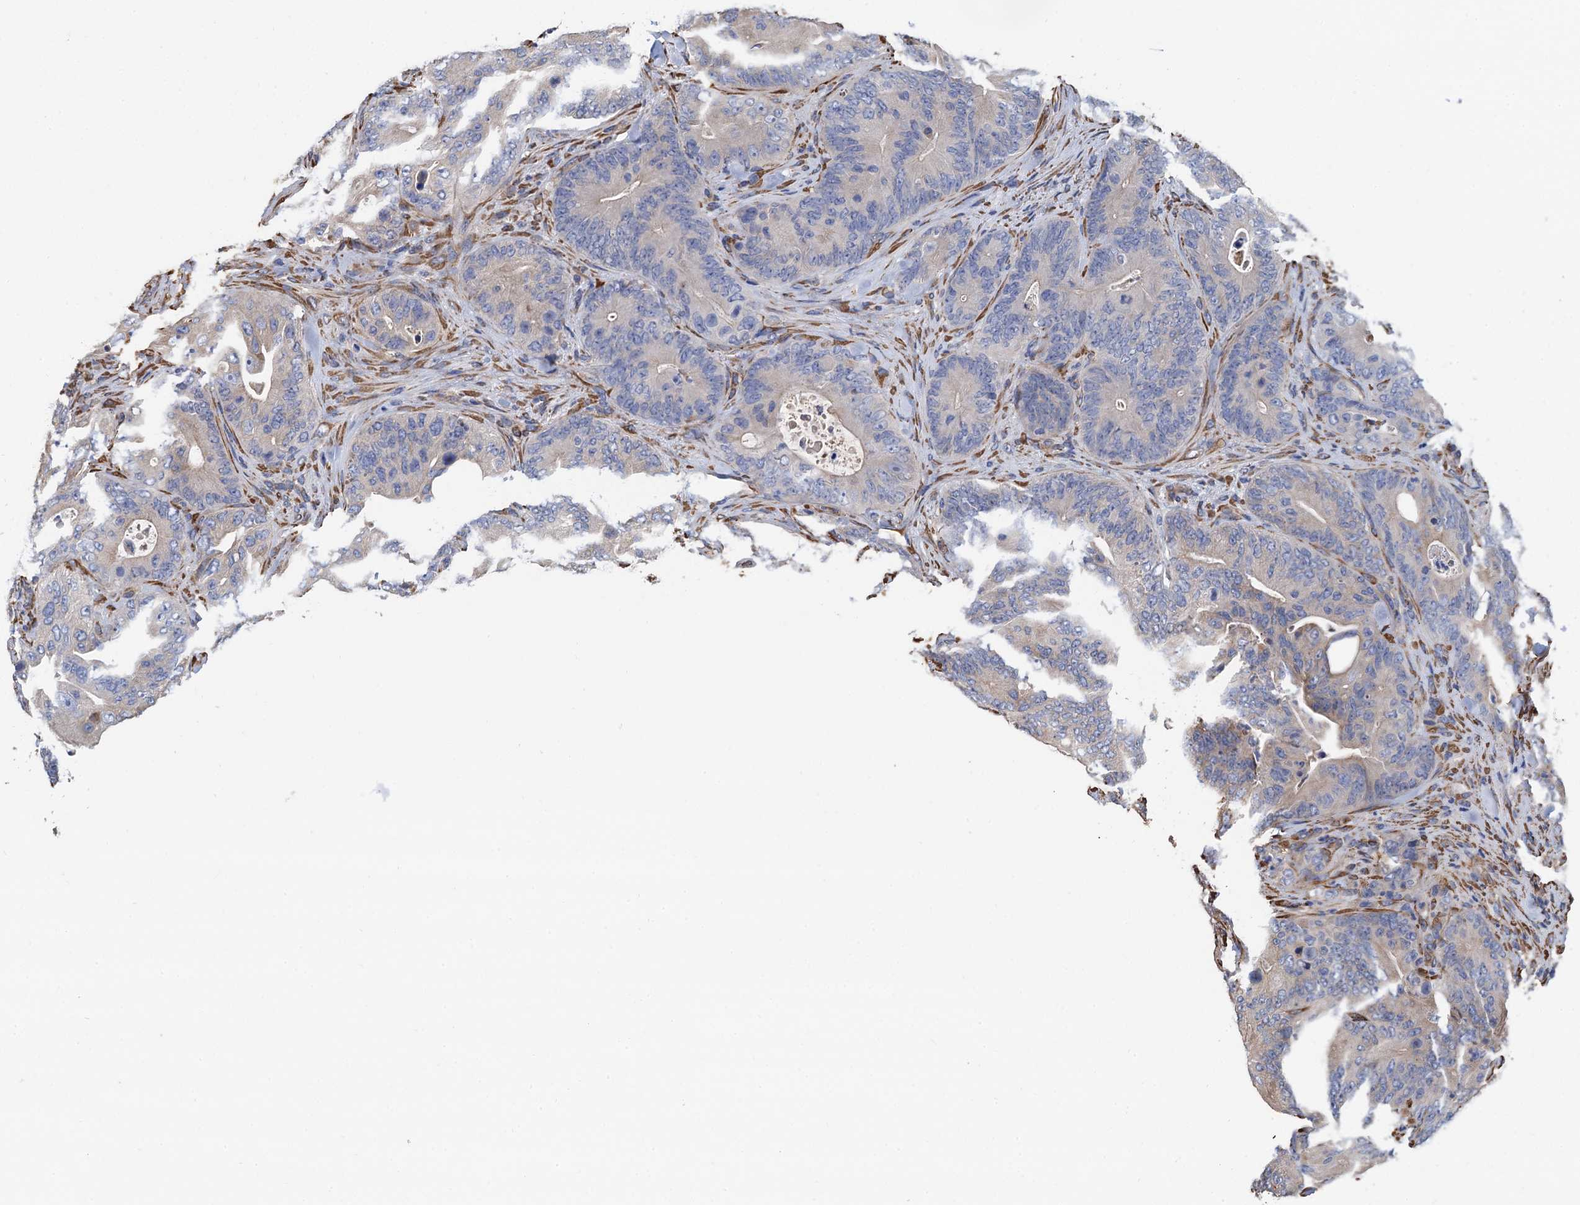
{"staining": {"intensity": "moderate", "quantity": "25%-75%", "location": "cytoplasmic/membranous"}, "tissue": "colorectal cancer", "cell_type": "Tumor cells", "image_type": "cancer", "snomed": [{"axis": "morphology", "description": "Normal tissue, NOS"}, {"axis": "topography", "description": "Colon"}], "caption": "Immunohistochemical staining of human colorectal cancer displays medium levels of moderate cytoplasmic/membranous expression in approximately 25%-75% of tumor cells.", "gene": "CNNM1", "patient": {"sex": "female", "age": 82}}